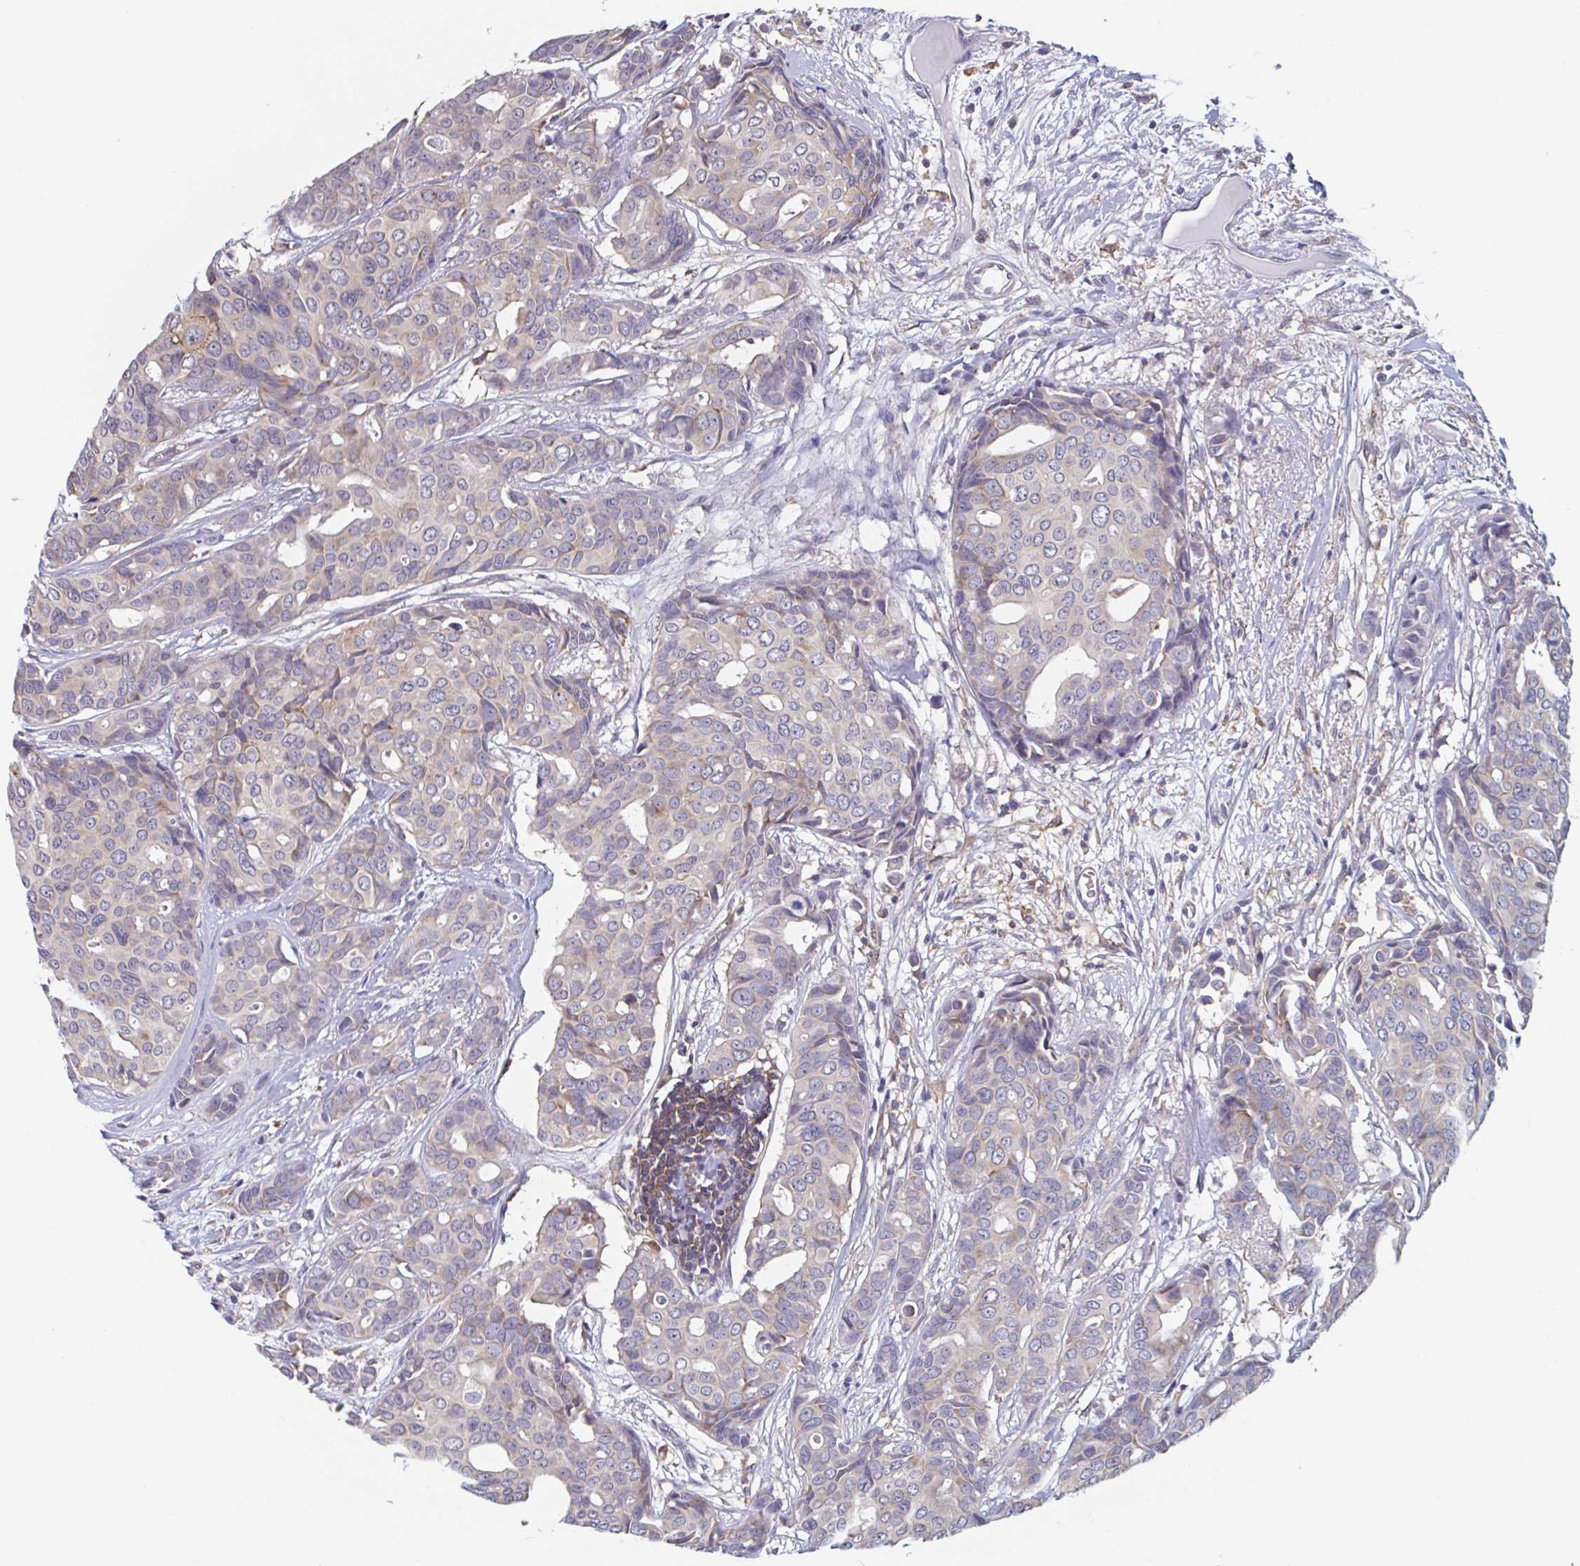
{"staining": {"intensity": "moderate", "quantity": "<25%", "location": "cytoplasmic/membranous"}, "tissue": "breast cancer", "cell_type": "Tumor cells", "image_type": "cancer", "snomed": [{"axis": "morphology", "description": "Duct carcinoma"}, {"axis": "topography", "description": "Breast"}], "caption": "A low amount of moderate cytoplasmic/membranous positivity is present in approximately <25% of tumor cells in breast cancer tissue. The protein is shown in brown color, while the nuclei are stained blue.", "gene": "SNX8", "patient": {"sex": "female", "age": 54}}